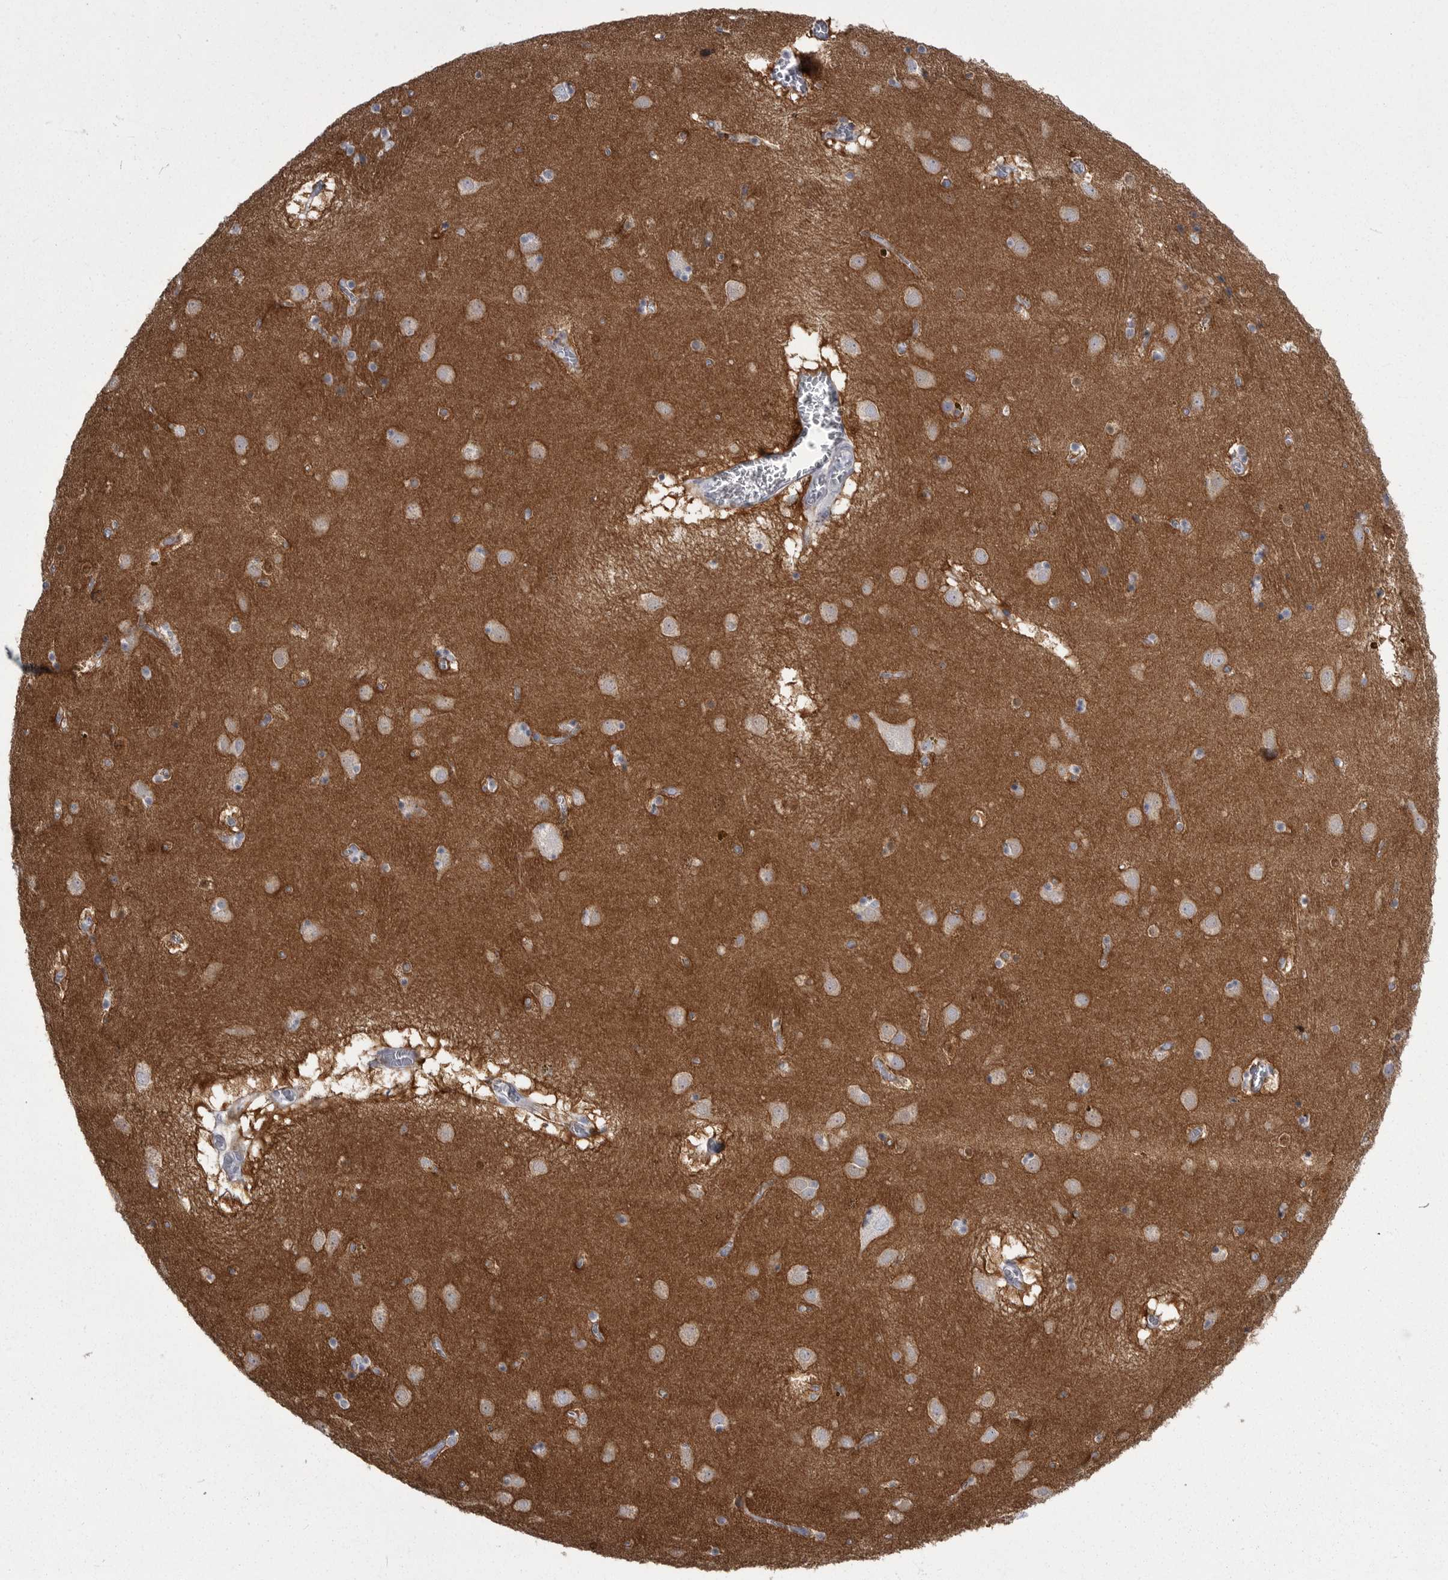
{"staining": {"intensity": "moderate", "quantity": "<25%", "location": "cytoplasmic/membranous"}, "tissue": "caudate", "cell_type": "Glial cells", "image_type": "normal", "snomed": [{"axis": "morphology", "description": "Normal tissue, NOS"}, {"axis": "topography", "description": "Lateral ventricle wall"}], "caption": "A brown stain labels moderate cytoplasmic/membranous expression of a protein in glial cells of benign caudate.", "gene": "ANK2", "patient": {"sex": "male", "age": 70}}